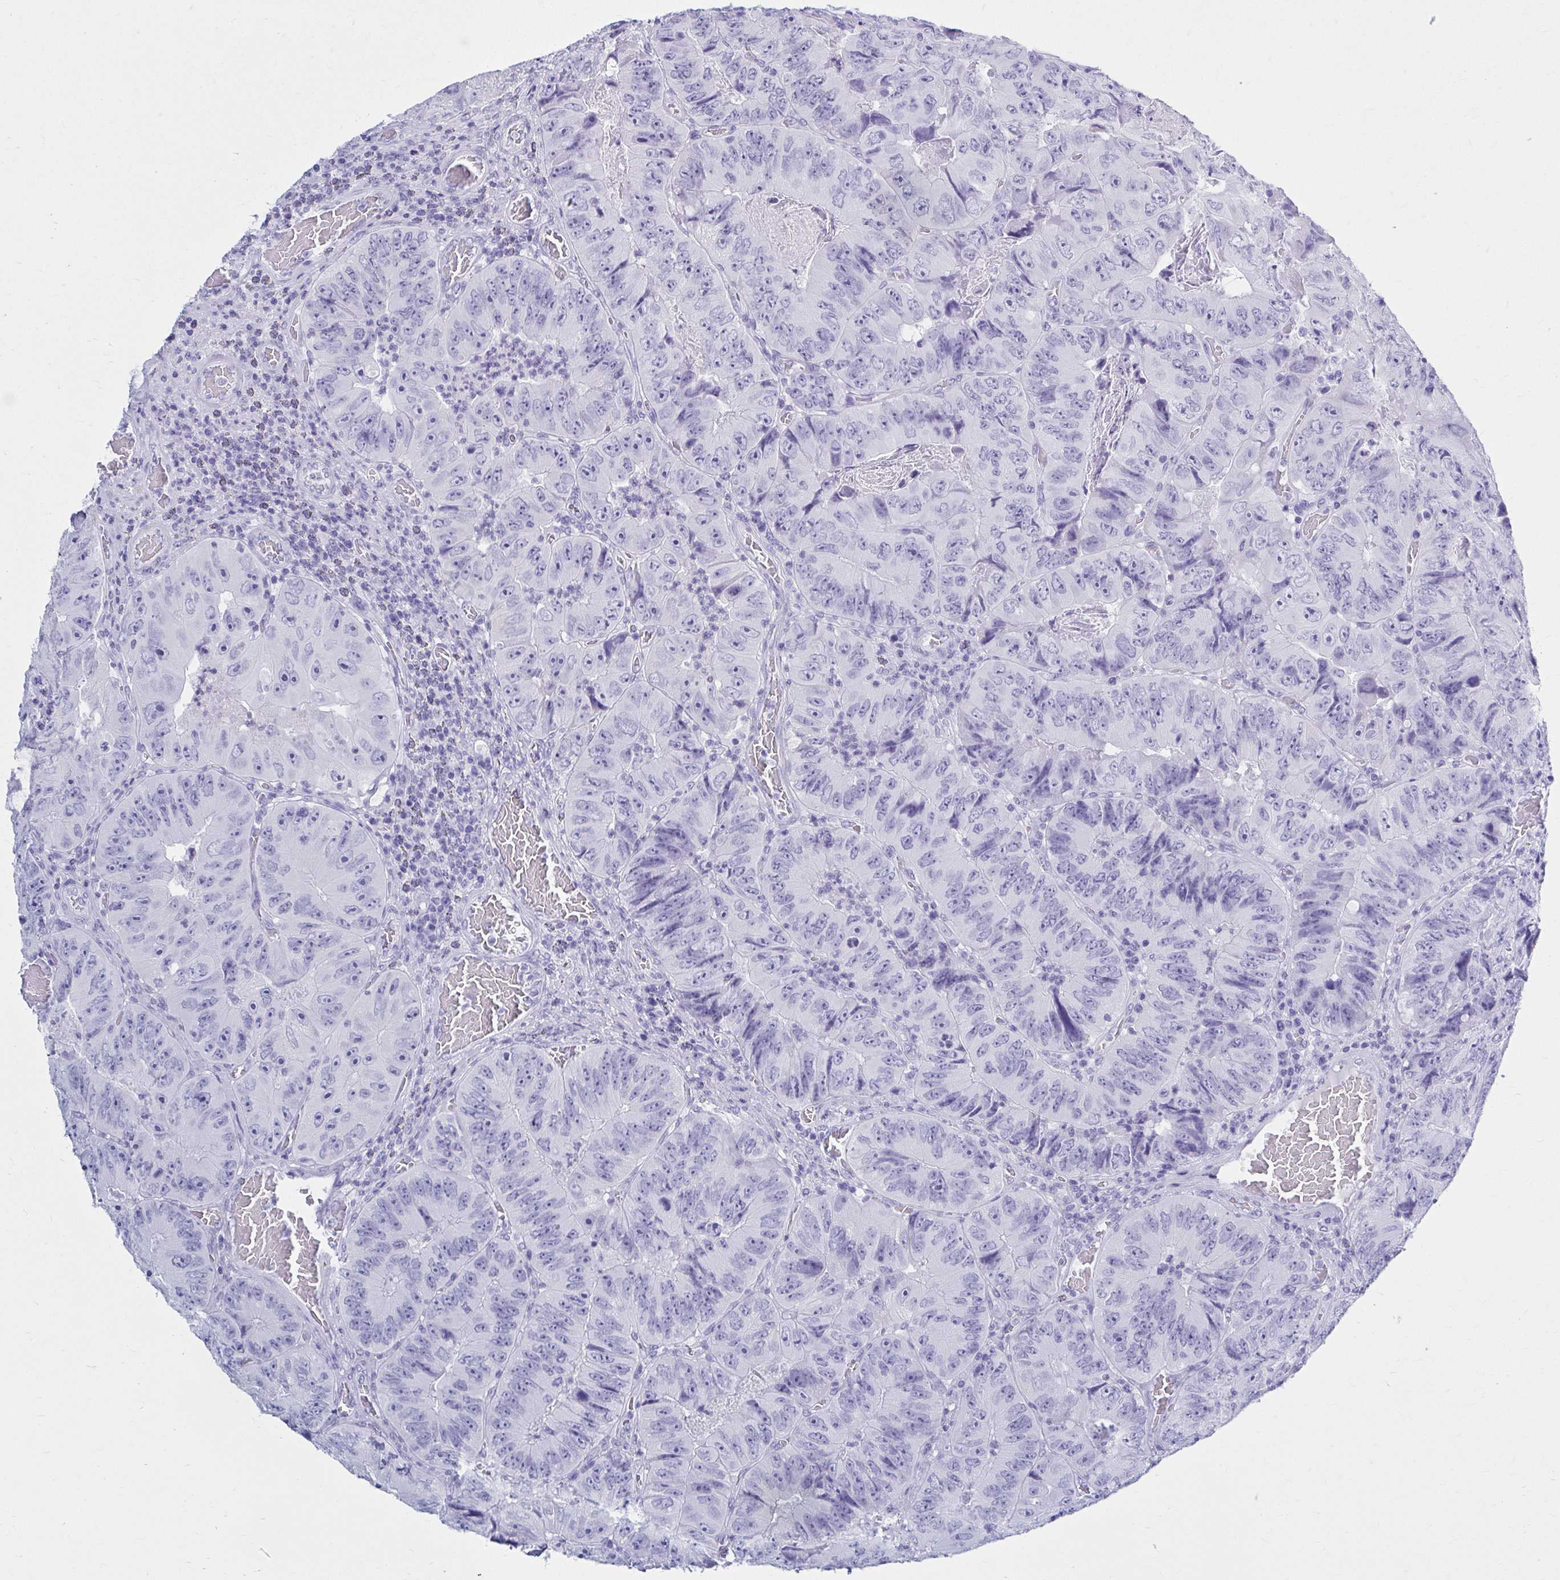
{"staining": {"intensity": "negative", "quantity": "none", "location": "none"}, "tissue": "colorectal cancer", "cell_type": "Tumor cells", "image_type": "cancer", "snomed": [{"axis": "morphology", "description": "Adenocarcinoma, NOS"}, {"axis": "topography", "description": "Colon"}], "caption": "Immunohistochemistry (IHC) of human colorectal cancer shows no staining in tumor cells.", "gene": "ATP4B", "patient": {"sex": "female", "age": 84}}